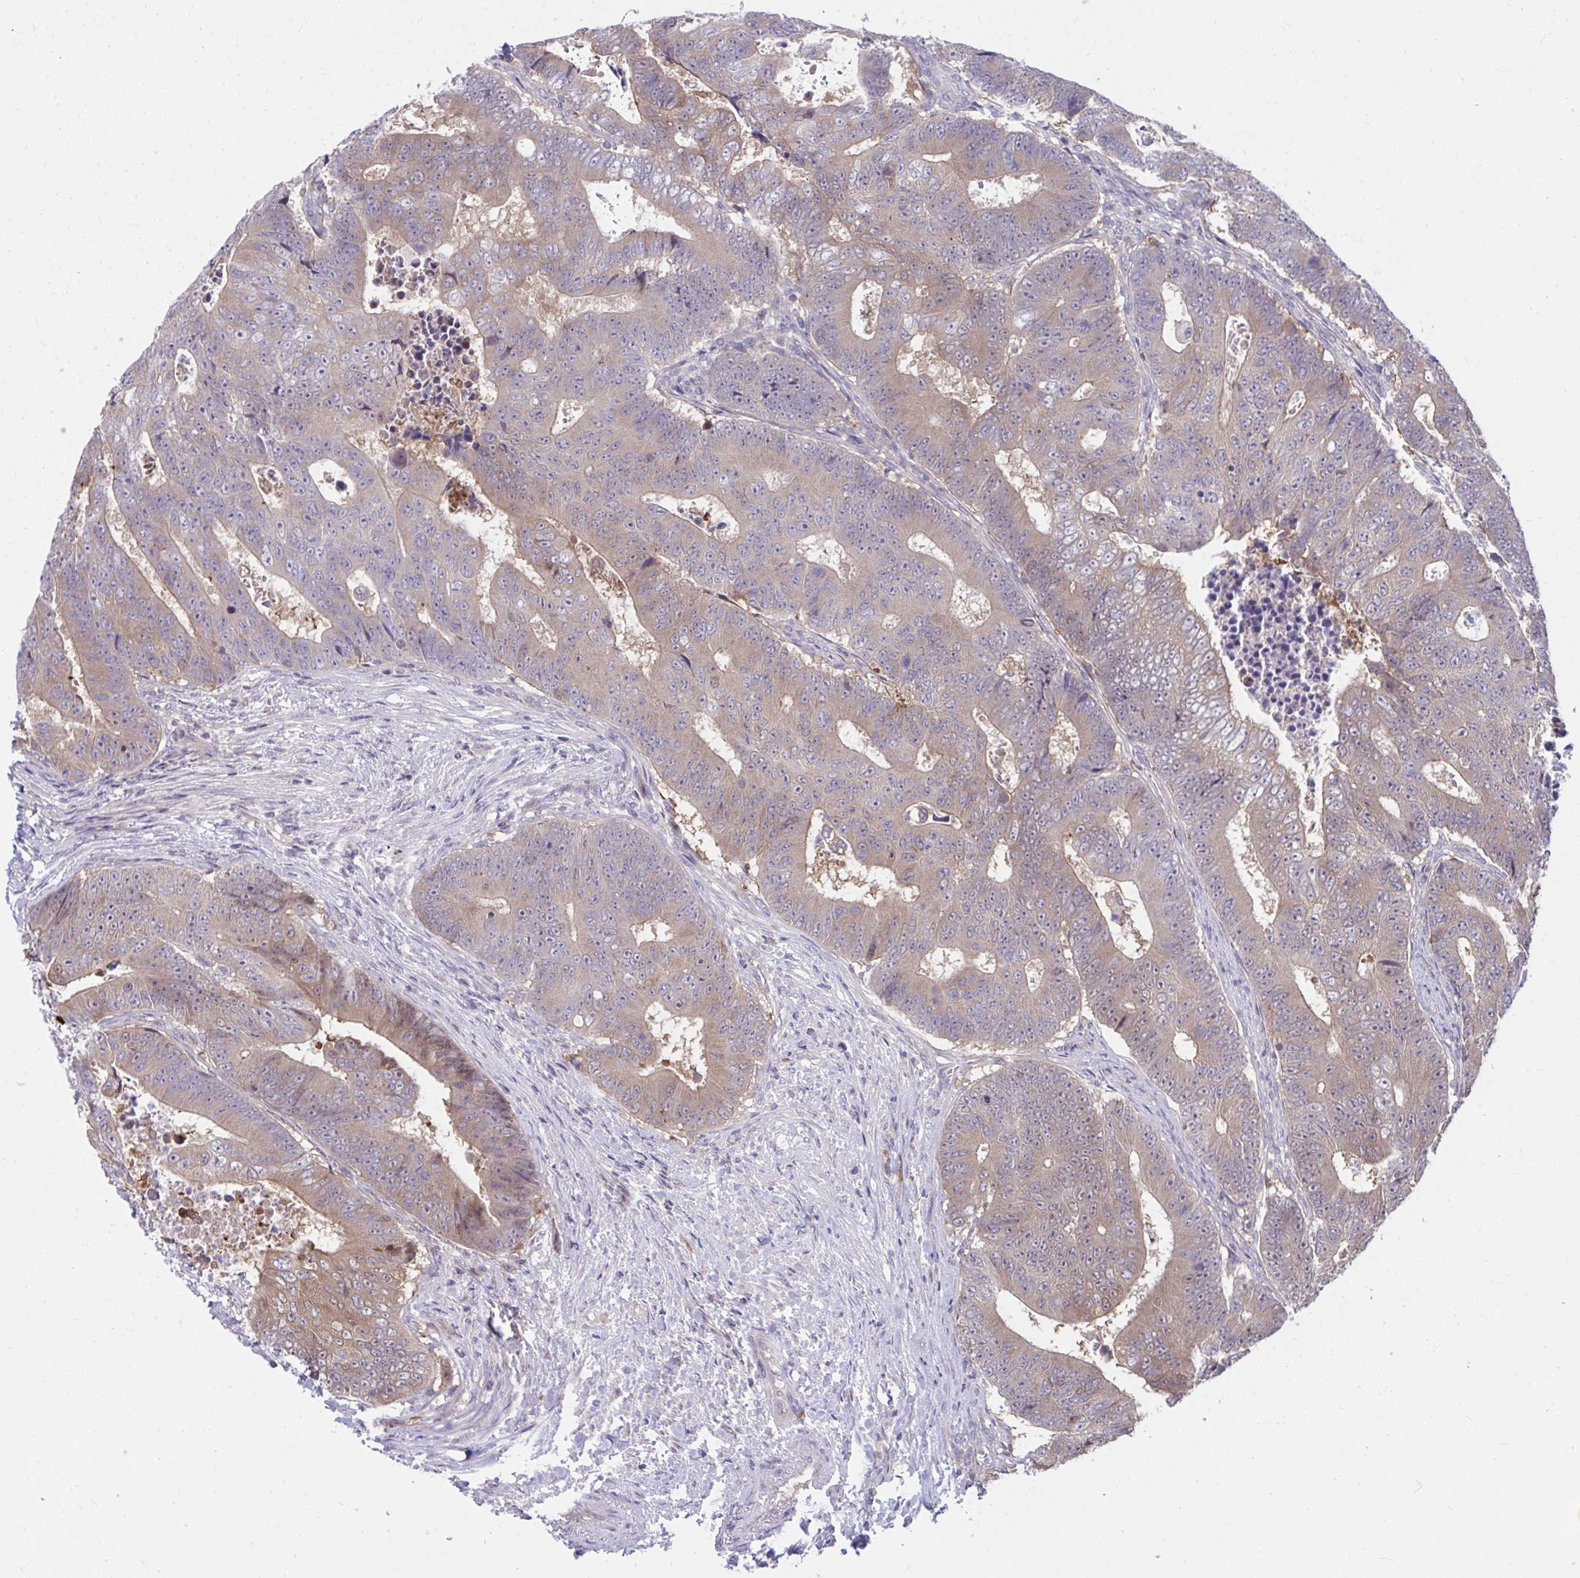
{"staining": {"intensity": "weak", "quantity": "25%-75%", "location": "cytoplasmic/membranous"}, "tissue": "colorectal cancer", "cell_type": "Tumor cells", "image_type": "cancer", "snomed": [{"axis": "morphology", "description": "Adenocarcinoma, NOS"}, {"axis": "topography", "description": "Colon"}], "caption": "About 25%-75% of tumor cells in human adenocarcinoma (colorectal) exhibit weak cytoplasmic/membranous protein positivity as visualized by brown immunohistochemical staining.", "gene": "PCDHB7", "patient": {"sex": "female", "age": 48}}